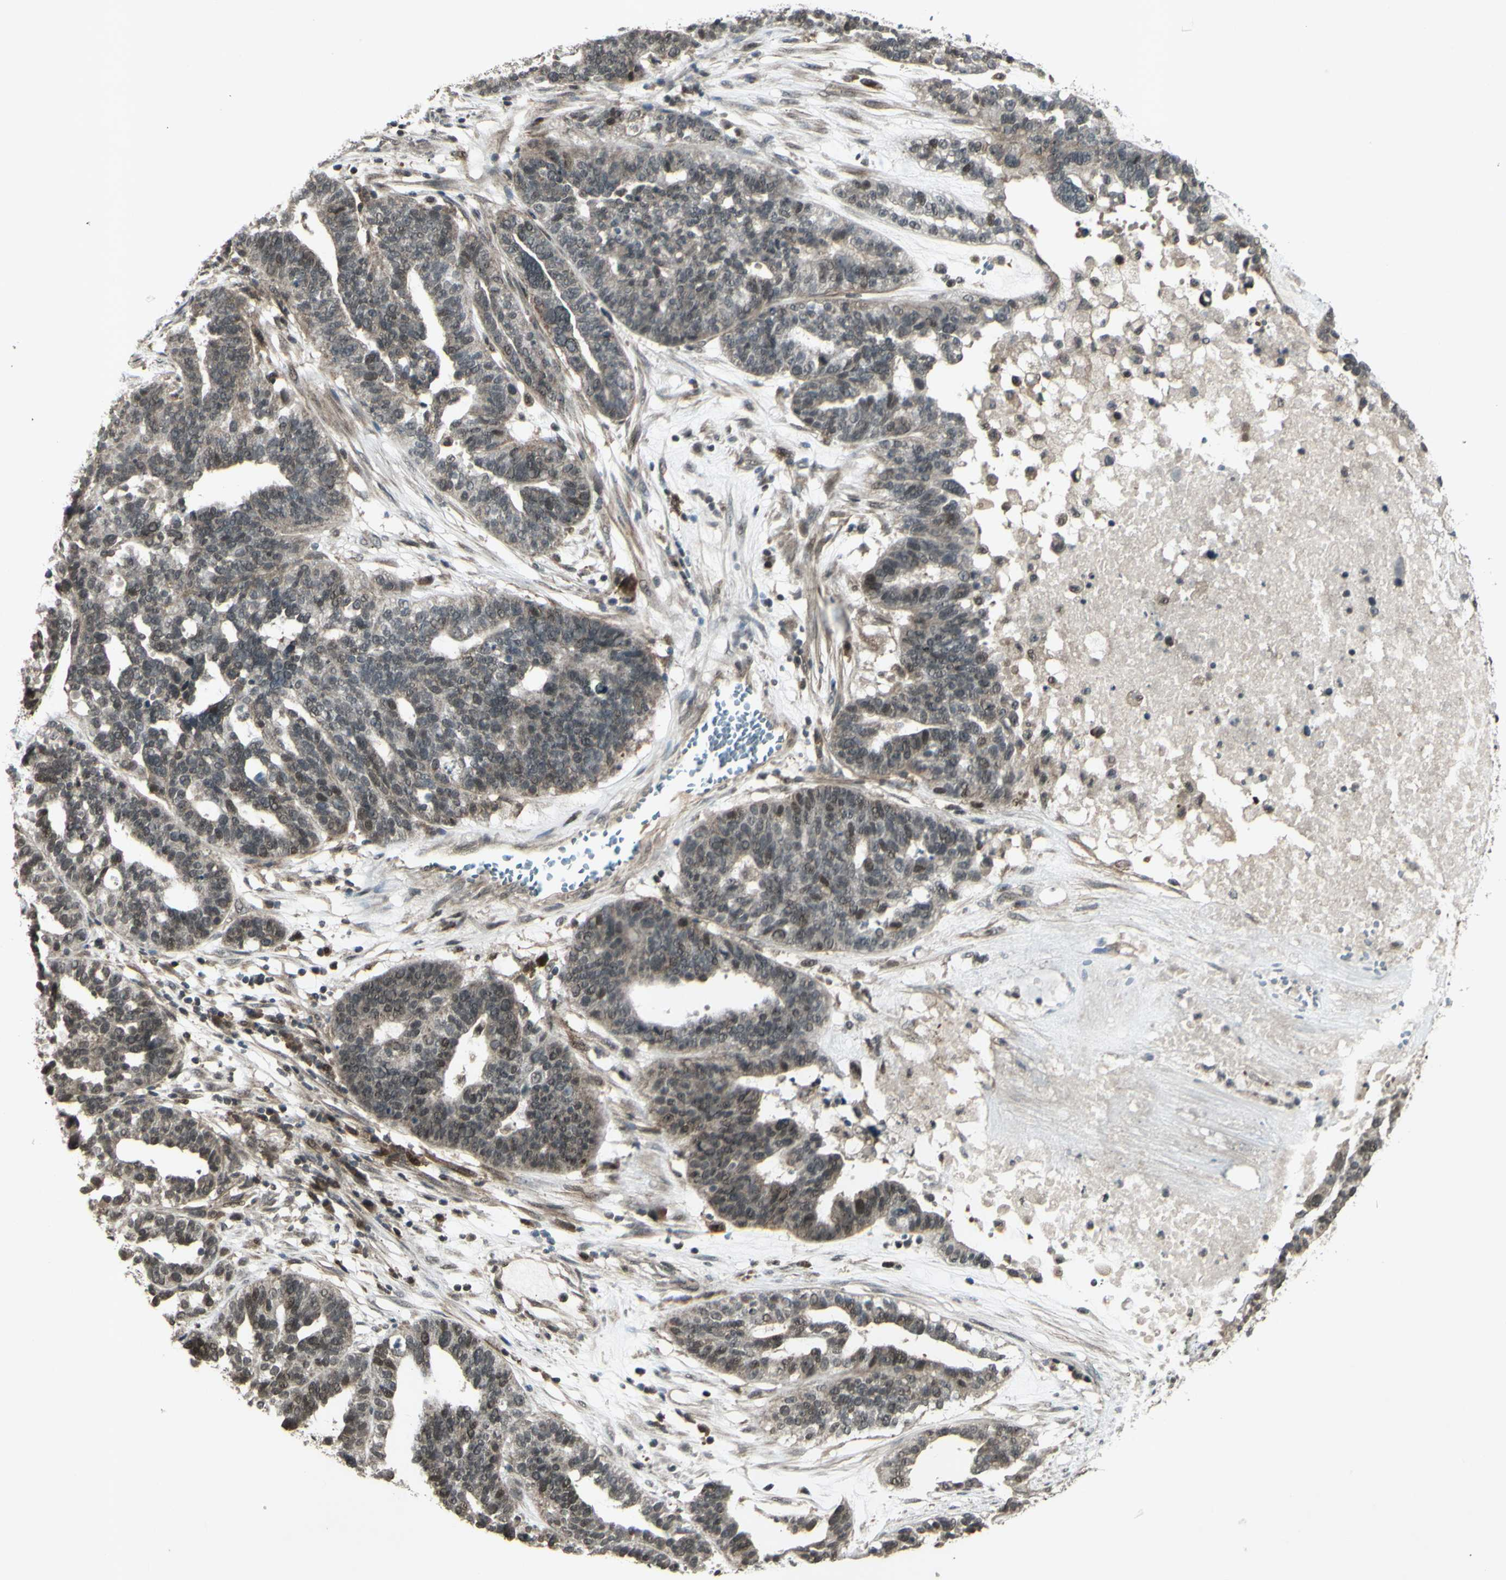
{"staining": {"intensity": "weak", "quantity": "25%-75%", "location": "cytoplasmic/membranous,nuclear"}, "tissue": "ovarian cancer", "cell_type": "Tumor cells", "image_type": "cancer", "snomed": [{"axis": "morphology", "description": "Cystadenocarcinoma, serous, NOS"}, {"axis": "topography", "description": "Ovary"}], "caption": "Immunohistochemistry image of human serous cystadenocarcinoma (ovarian) stained for a protein (brown), which exhibits low levels of weak cytoplasmic/membranous and nuclear expression in about 25%-75% of tumor cells.", "gene": "BLNK", "patient": {"sex": "female", "age": 59}}